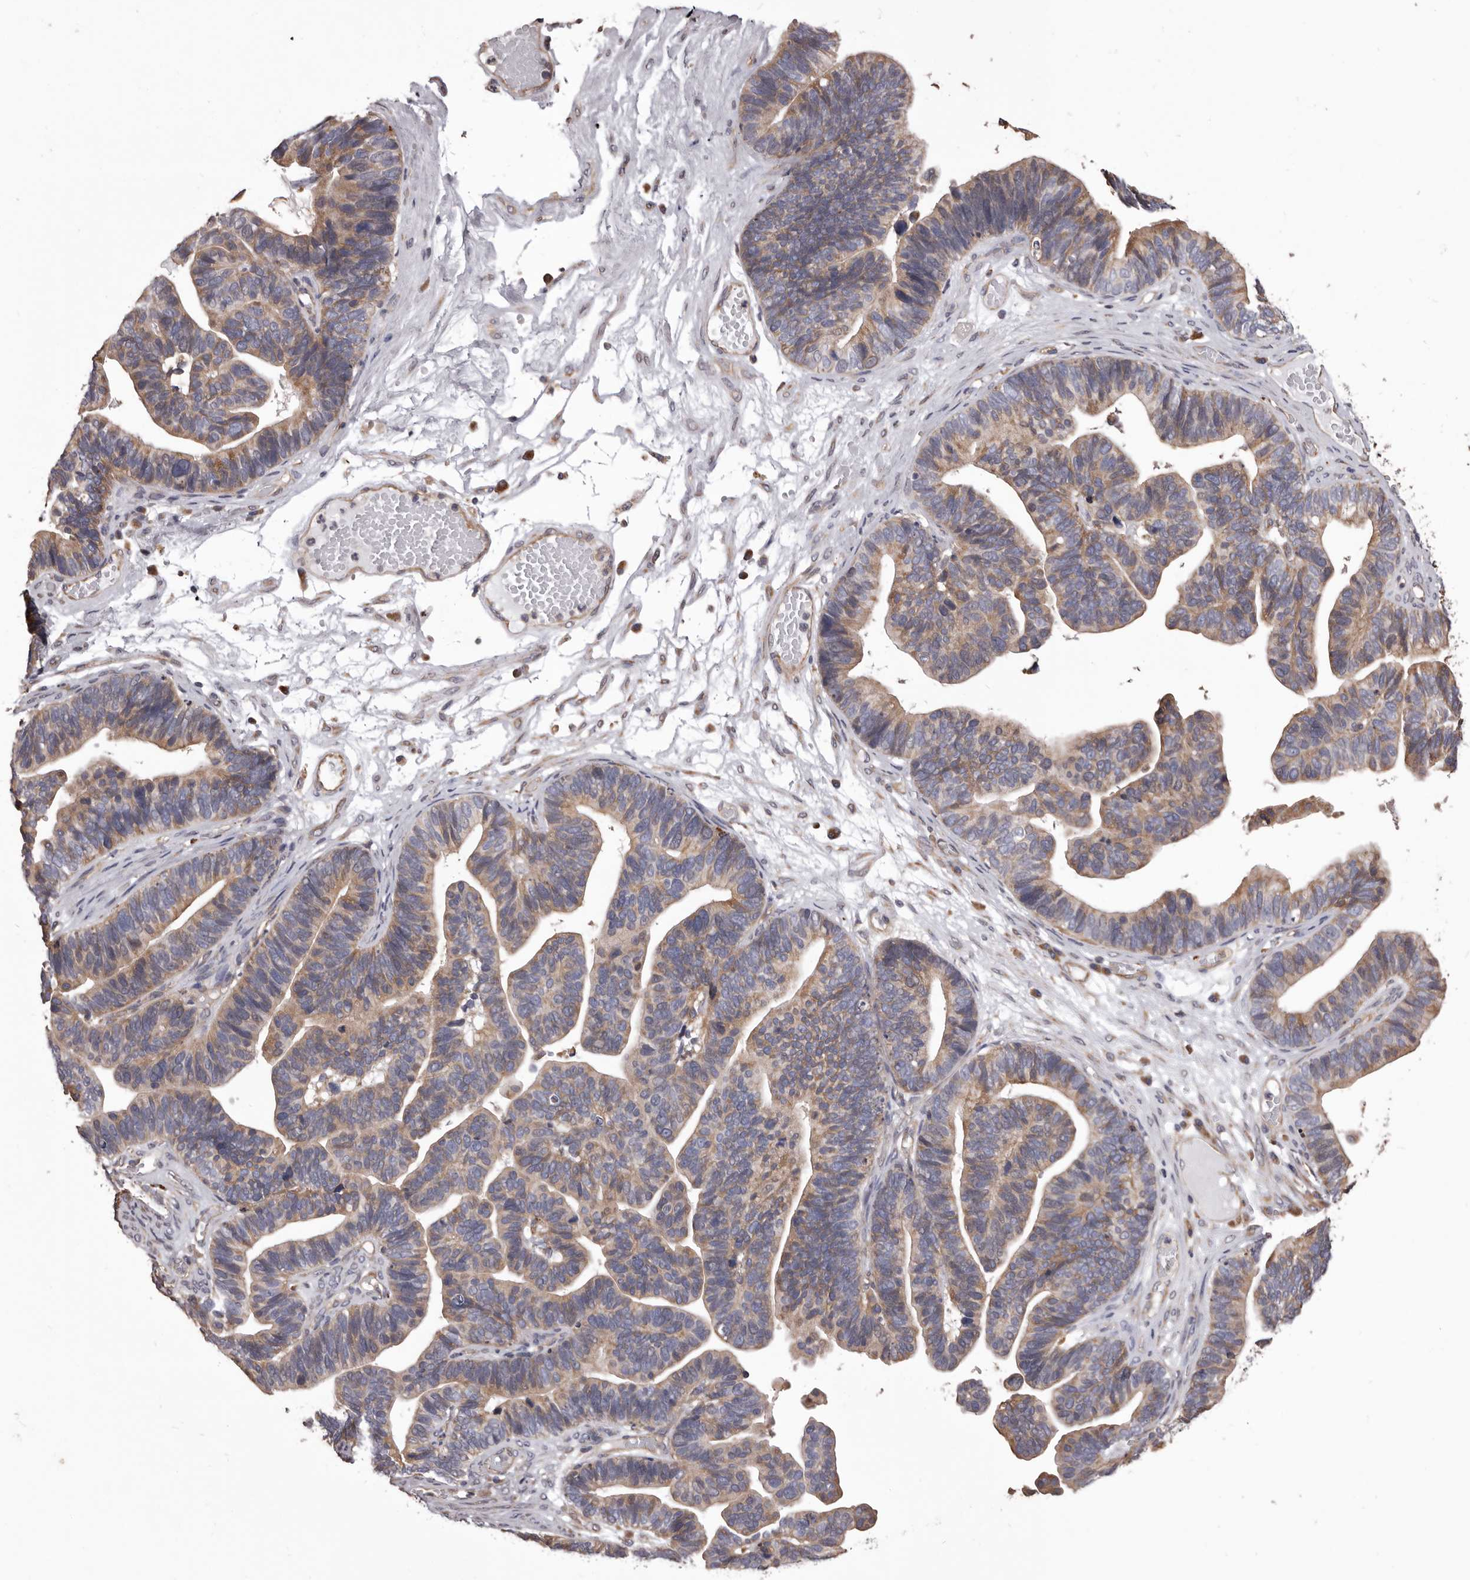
{"staining": {"intensity": "moderate", "quantity": ">75%", "location": "cytoplasmic/membranous"}, "tissue": "ovarian cancer", "cell_type": "Tumor cells", "image_type": "cancer", "snomed": [{"axis": "morphology", "description": "Cystadenocarcinoma, serous, NOS"}, {"axis": "topography", "description": "Ovary"}], "caption": "Approximately >75% of tumor cells in human ovarian serous cystadenocarcinoma reveal moderate cytoplasmic/membranous protein staining as visualized by brown immunohistochemical staining.", "gene": "CEP104", "patient": {"sex": "female", "age": 56}}